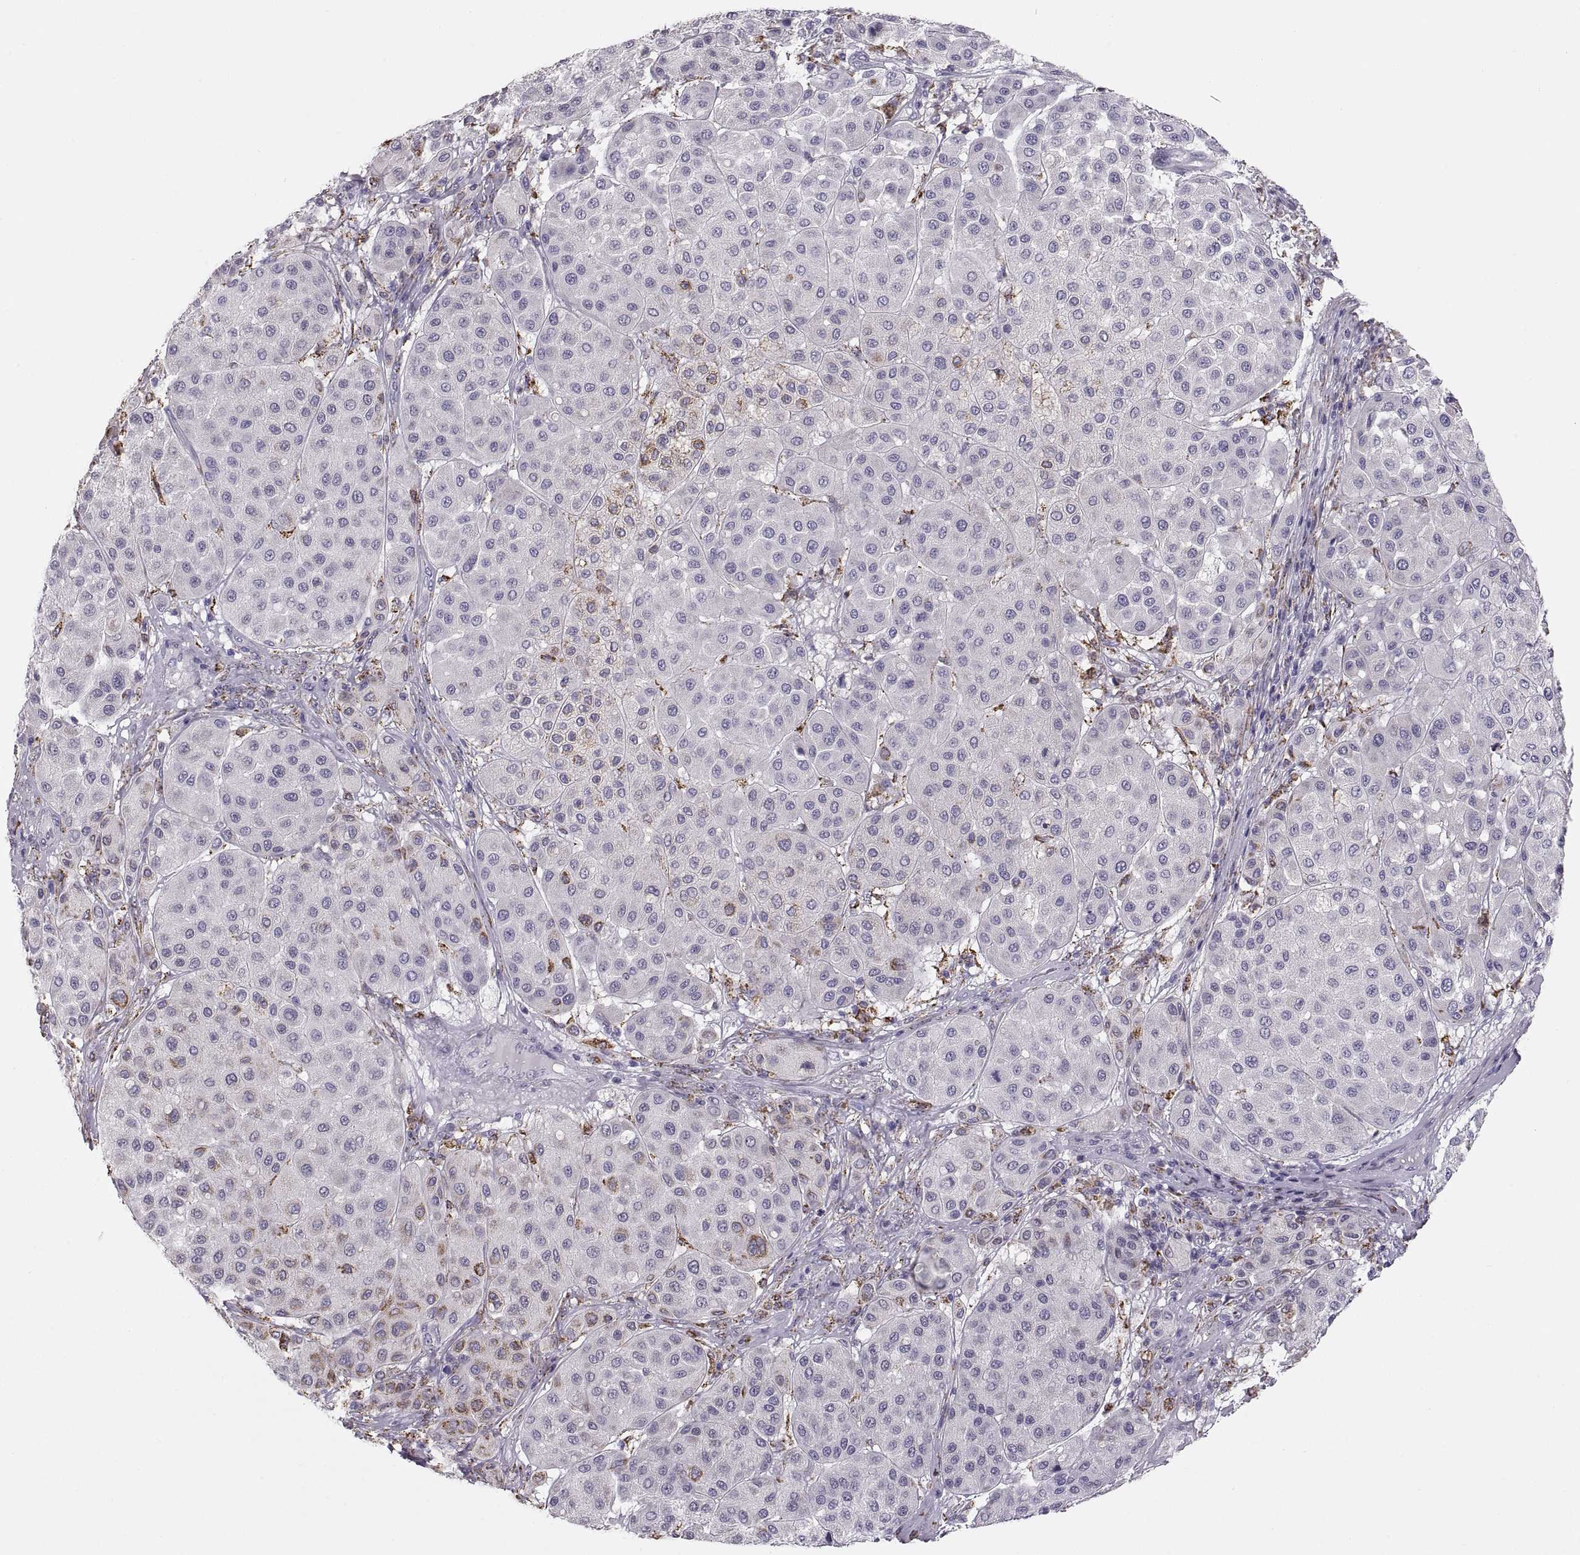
{"staining": {"intensity": "negative", "quantity": "none", "location": "none"}, "tissue": "melanoma", "cell_type": "Tumor cells", "image_type": "cancer", "snomed": [{"axis": "morphology", "description": "Malignant melanoma, Metastatic site"}, {"axis": "topography", "description": "Smooth muscle"}], "caption": "High magnification brightfield microscopy of melanoma stained with DAB (brown) and counterstained with hematoxylin (blue): tumor cells show no significant positivity.", "gene": "COL9A3", "patient": {"sex": "male", "age": 41}}